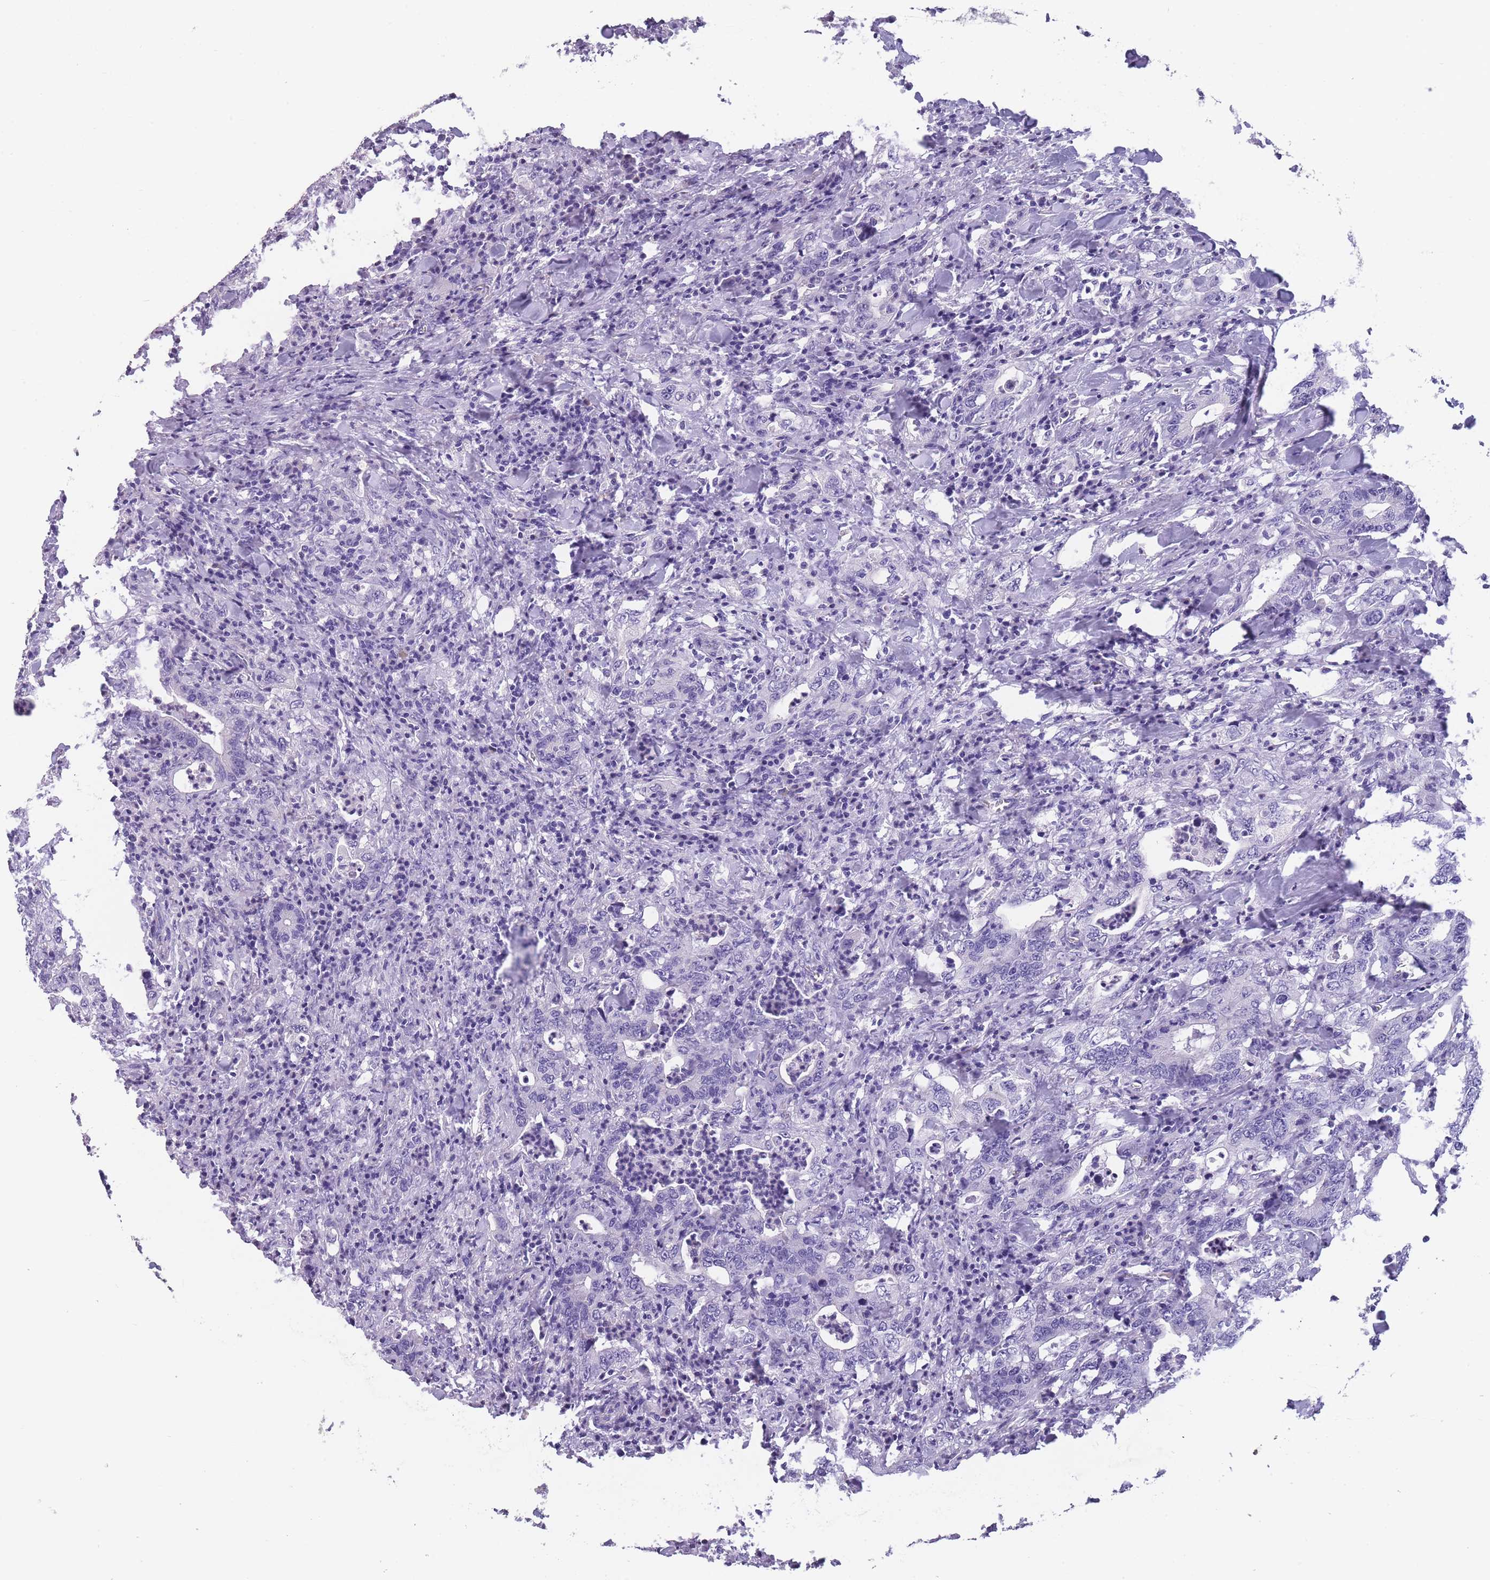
{"staining": {"intensity": "negative", "quantity": "none", "location": "none"}, "tissue": "colorectal cancer", "cell_type": "Tumor cells", "image_type": "cancer", "snomed": [{"axis": "morphology", "description": "Adenocarcinoma, NOS"}, {"axis": "topography", "description": "Colon"}], "caption": "Immunohistochemical staining of human colorectal adenocarcinoma demonstrates no significant positivity in tumor cells.", "gene": "DCANP1", "patient": {"sex": "female", "age": 75}}